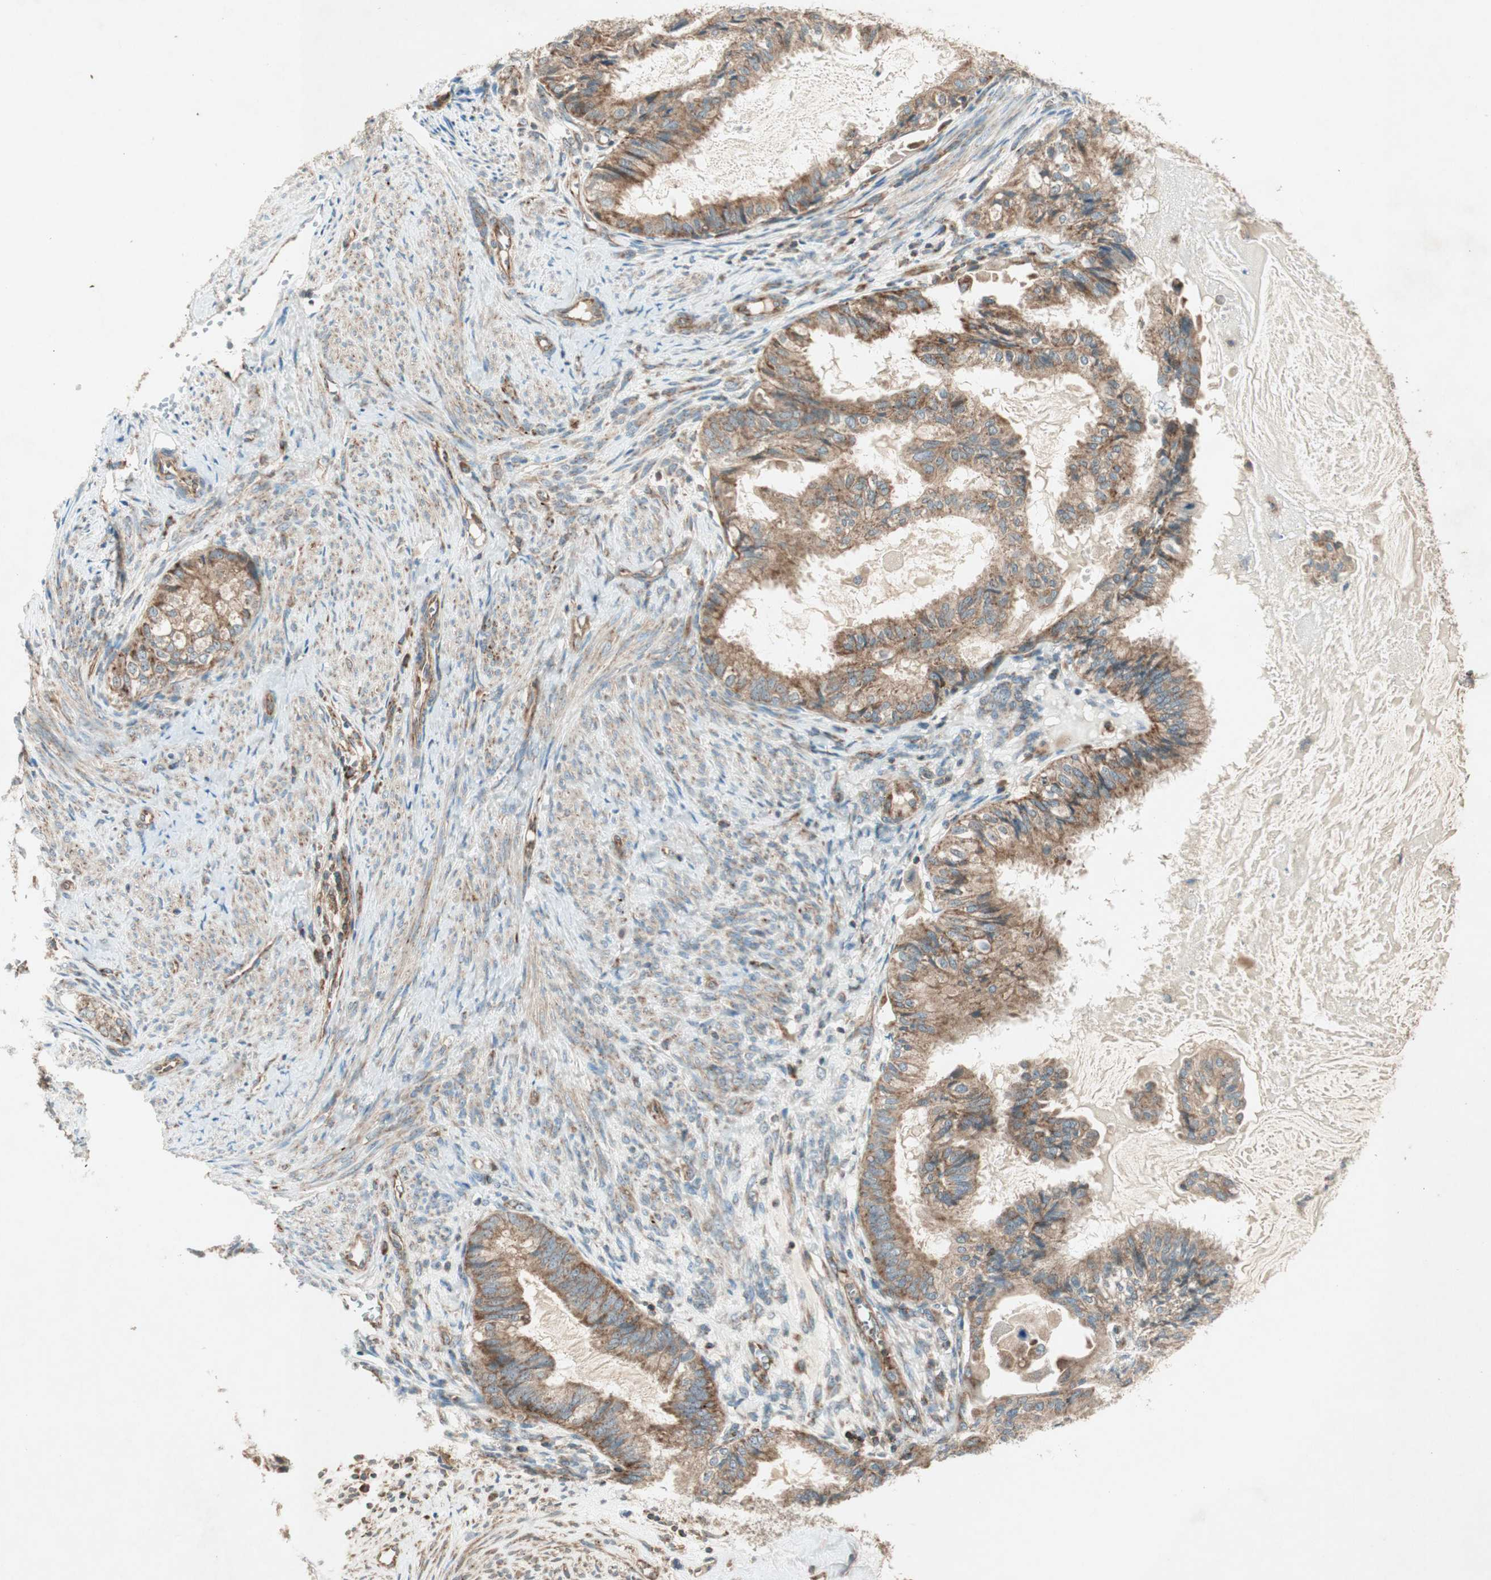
{"staining": {"intensity": "moderate", "quantity": ">75%", "location": "cytoplasmic/membranous"}, "tissue": "cervical cancer", "cell_type": "Tumor cells", "image_type": "cancer", "snomed": [{"axis": "morphology", "description": "Normal tissue, NOS"}, {"axis": "morphology", "description": "Adenocarcinoma, NOS"}, {"axis": "topography", "description": "Cervix"}, {"axis": "topography", "description": "Endometrium"}], "caption": "Protein staining of cervical cancer (adenocarcinoma) tissue reveals moderate cytoplasmic/membranous expression in approximately >75% of tumor cells.", "gene": "CHADL", "patient": {"sex": "female", "age": 86}}